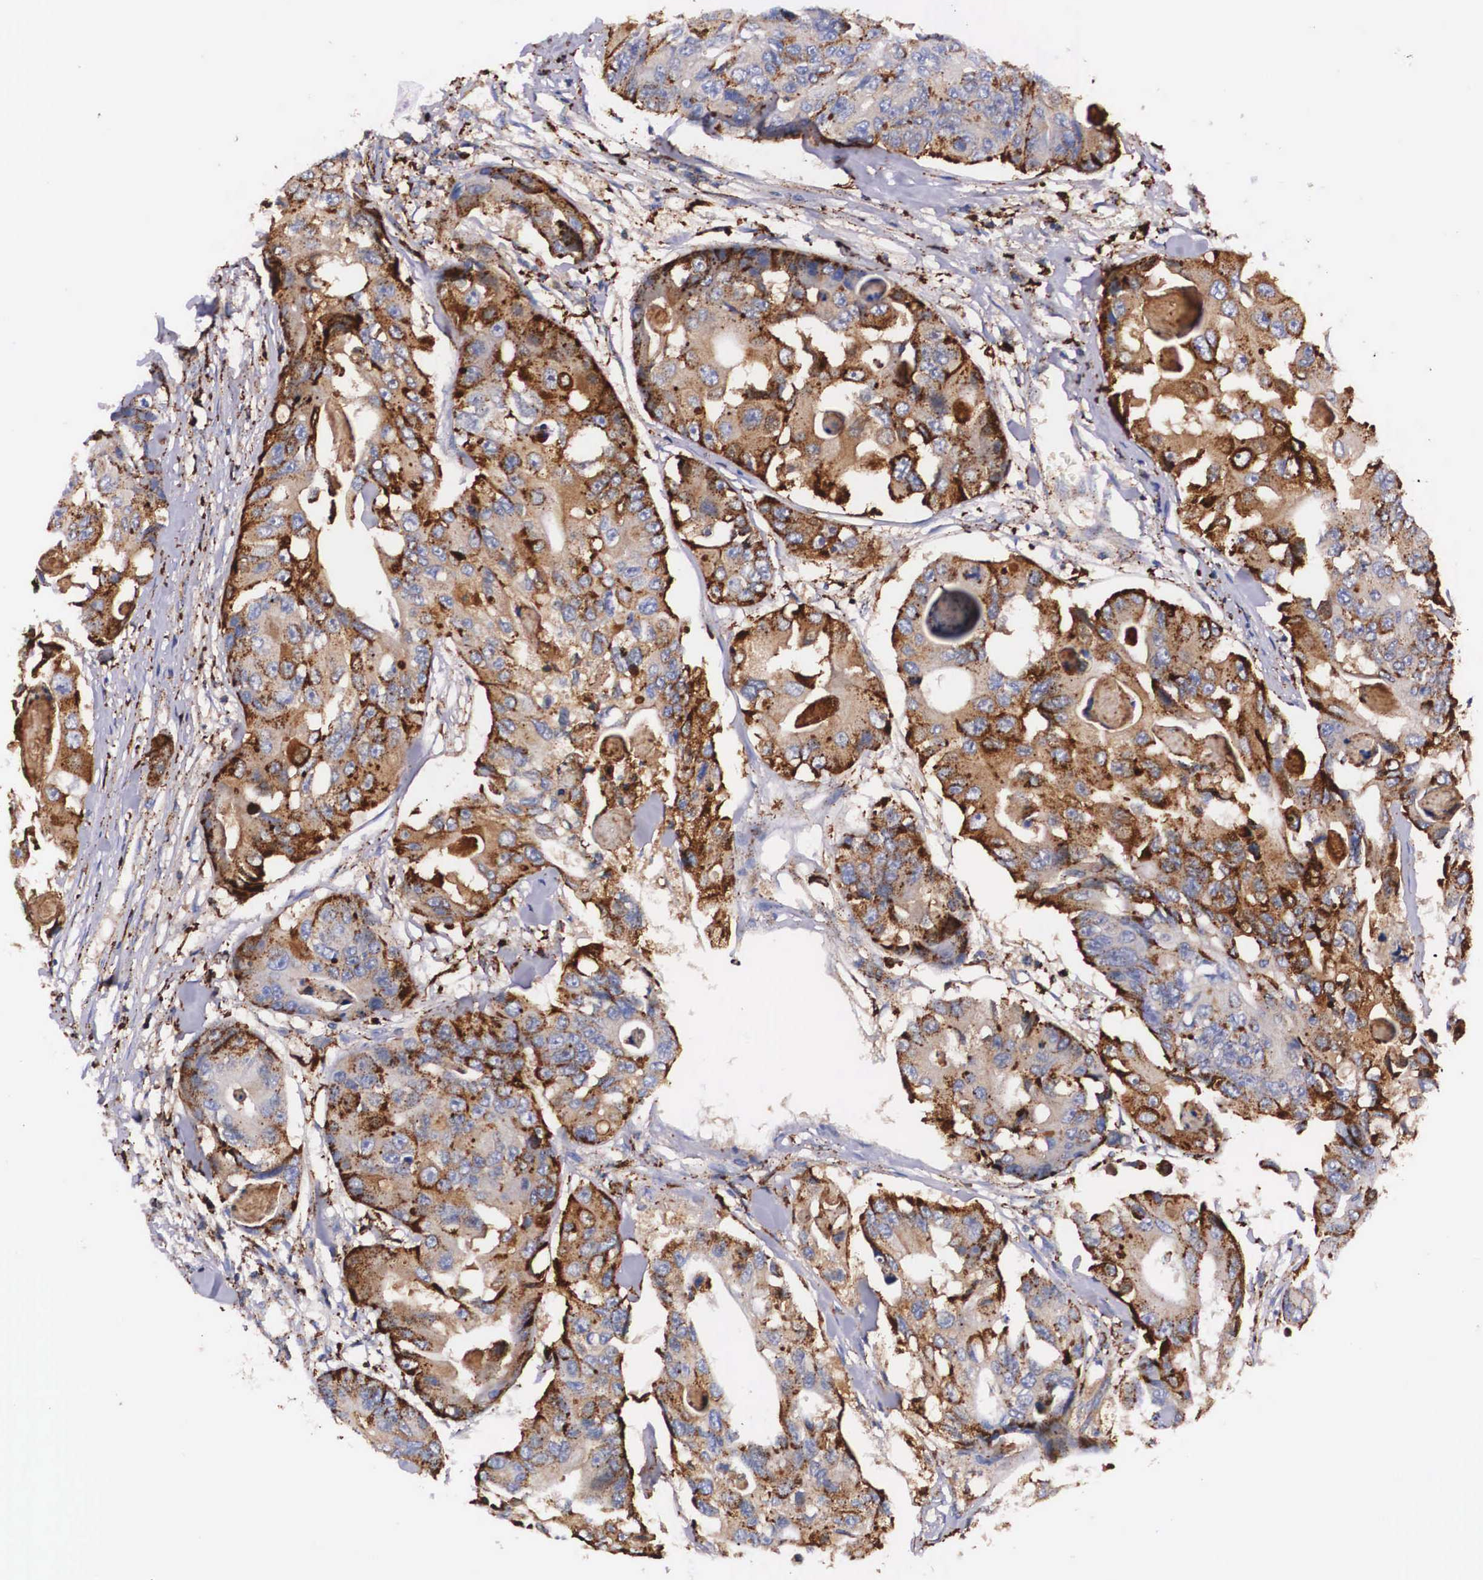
{"staining": {"intensity": "moderate", "quantity": ">75%", "location": "cytoplasmic/membranous"}, "tissue": "colorectal cancer", "cell_type": "Tumor cells", "image_type": "cancer", "snomed": [{"axis": "morphology", "description": "Adenocarcinoma, NOS"}, {"axis": "topography", "description": "Colon"}], "caption": "Moderate cytoplasmic/membranous protein staining is present in approximately >75% of tumor cells in colorectal adenocarcinoma. Using DAB (brown) and hematoxylin (blue) stains, captured at high magnification using brightfield microscopy.", "gene": "NAGA", "patient": {"sex": "female", "age": 86}}